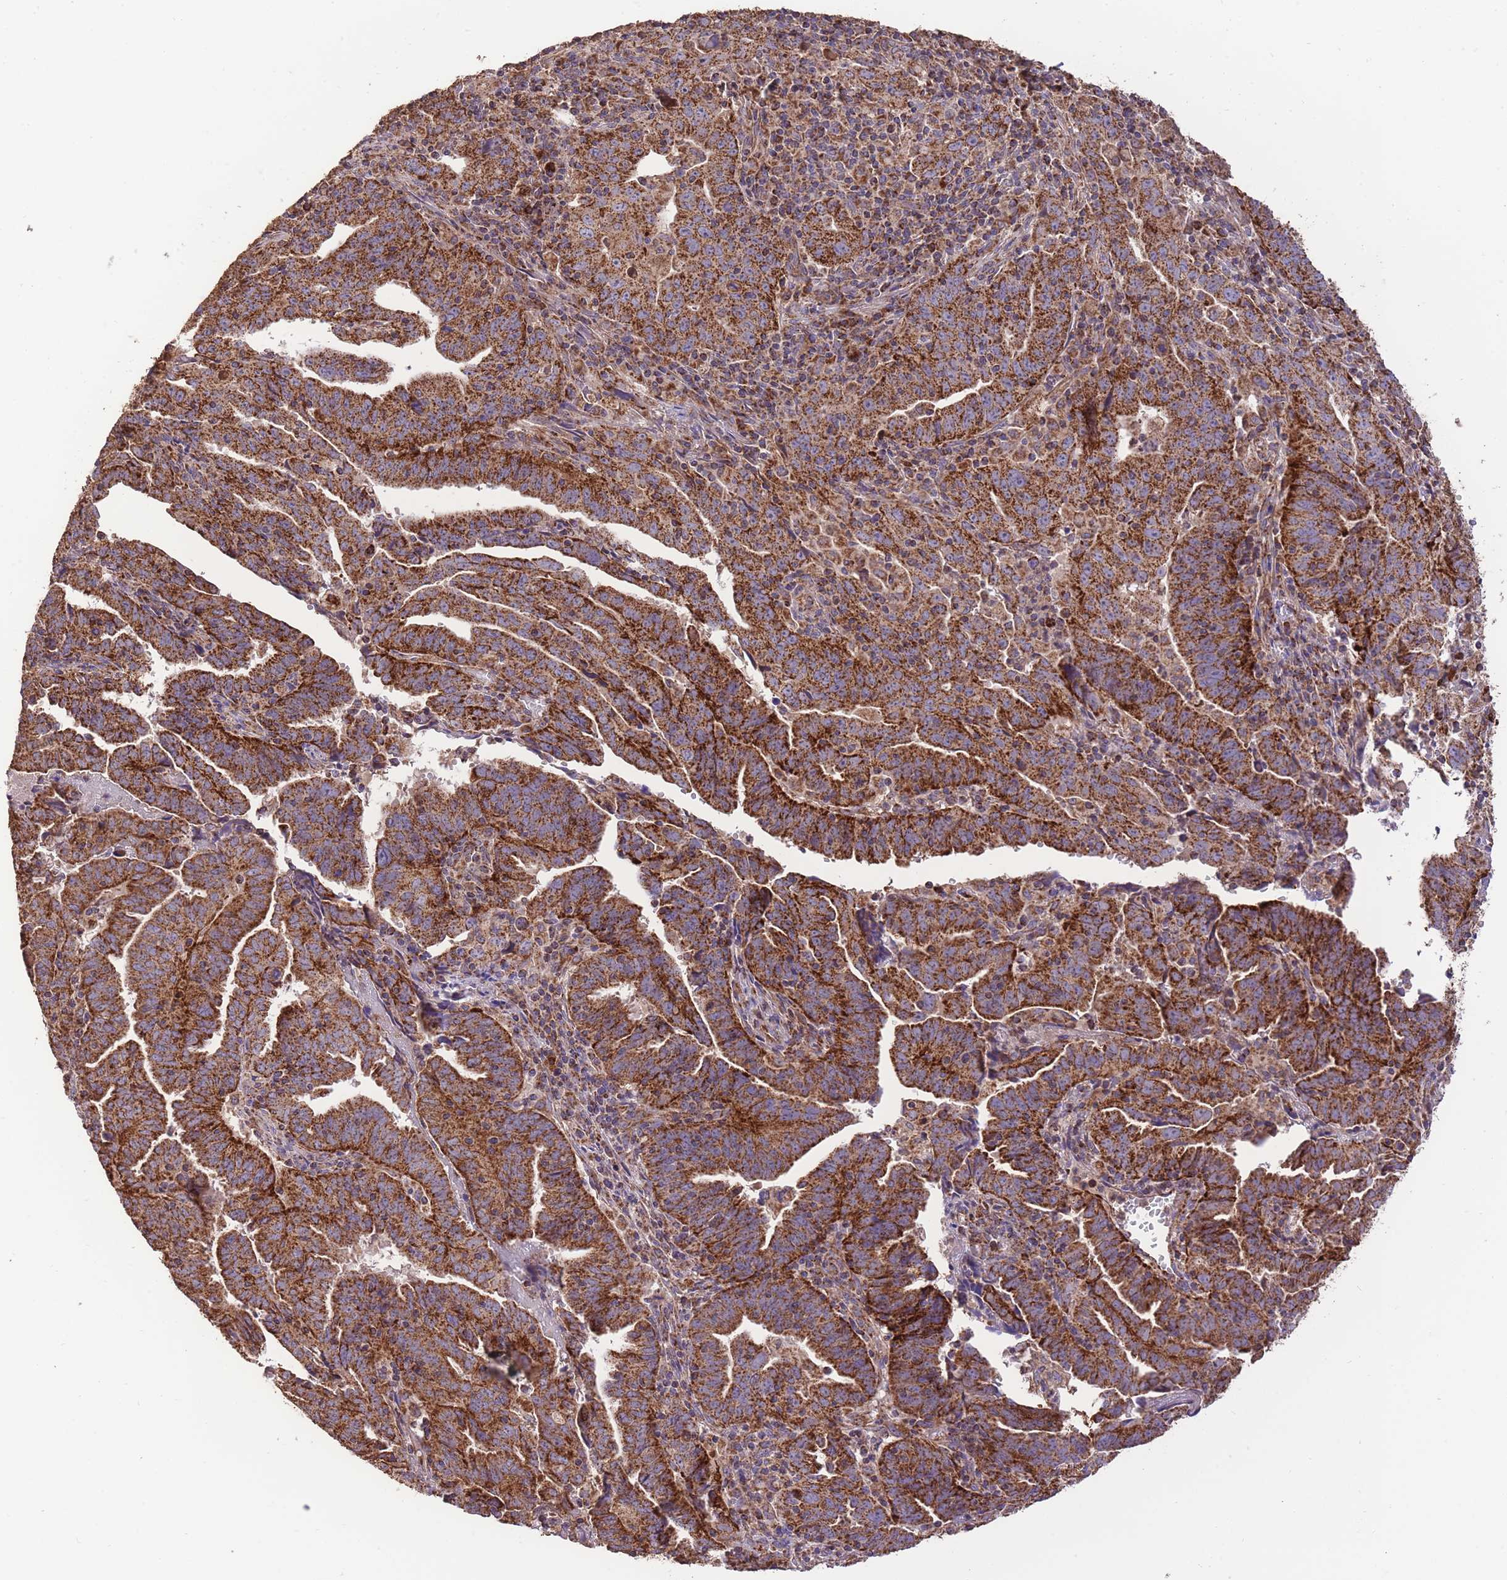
{"staining": {"intensity": "strong", "quantity": ">75%", "location": "cytoplasmic/membranous"}, "tissue": "endometrial cancer", "cell_type": "Tumor cells", "image_type": "cancer", "snomed": [{"axis": "morphology", "description": "Adenocarcinoma, NOS"}, {"axis": "topography", "description": "Endometrium"}], "caption": "Endometrial adenocarcinoma stained with a protein marker displays strong staining in tumor cells.", "gene": "PREP", "patient": {"sex": "female", "age": 60}}